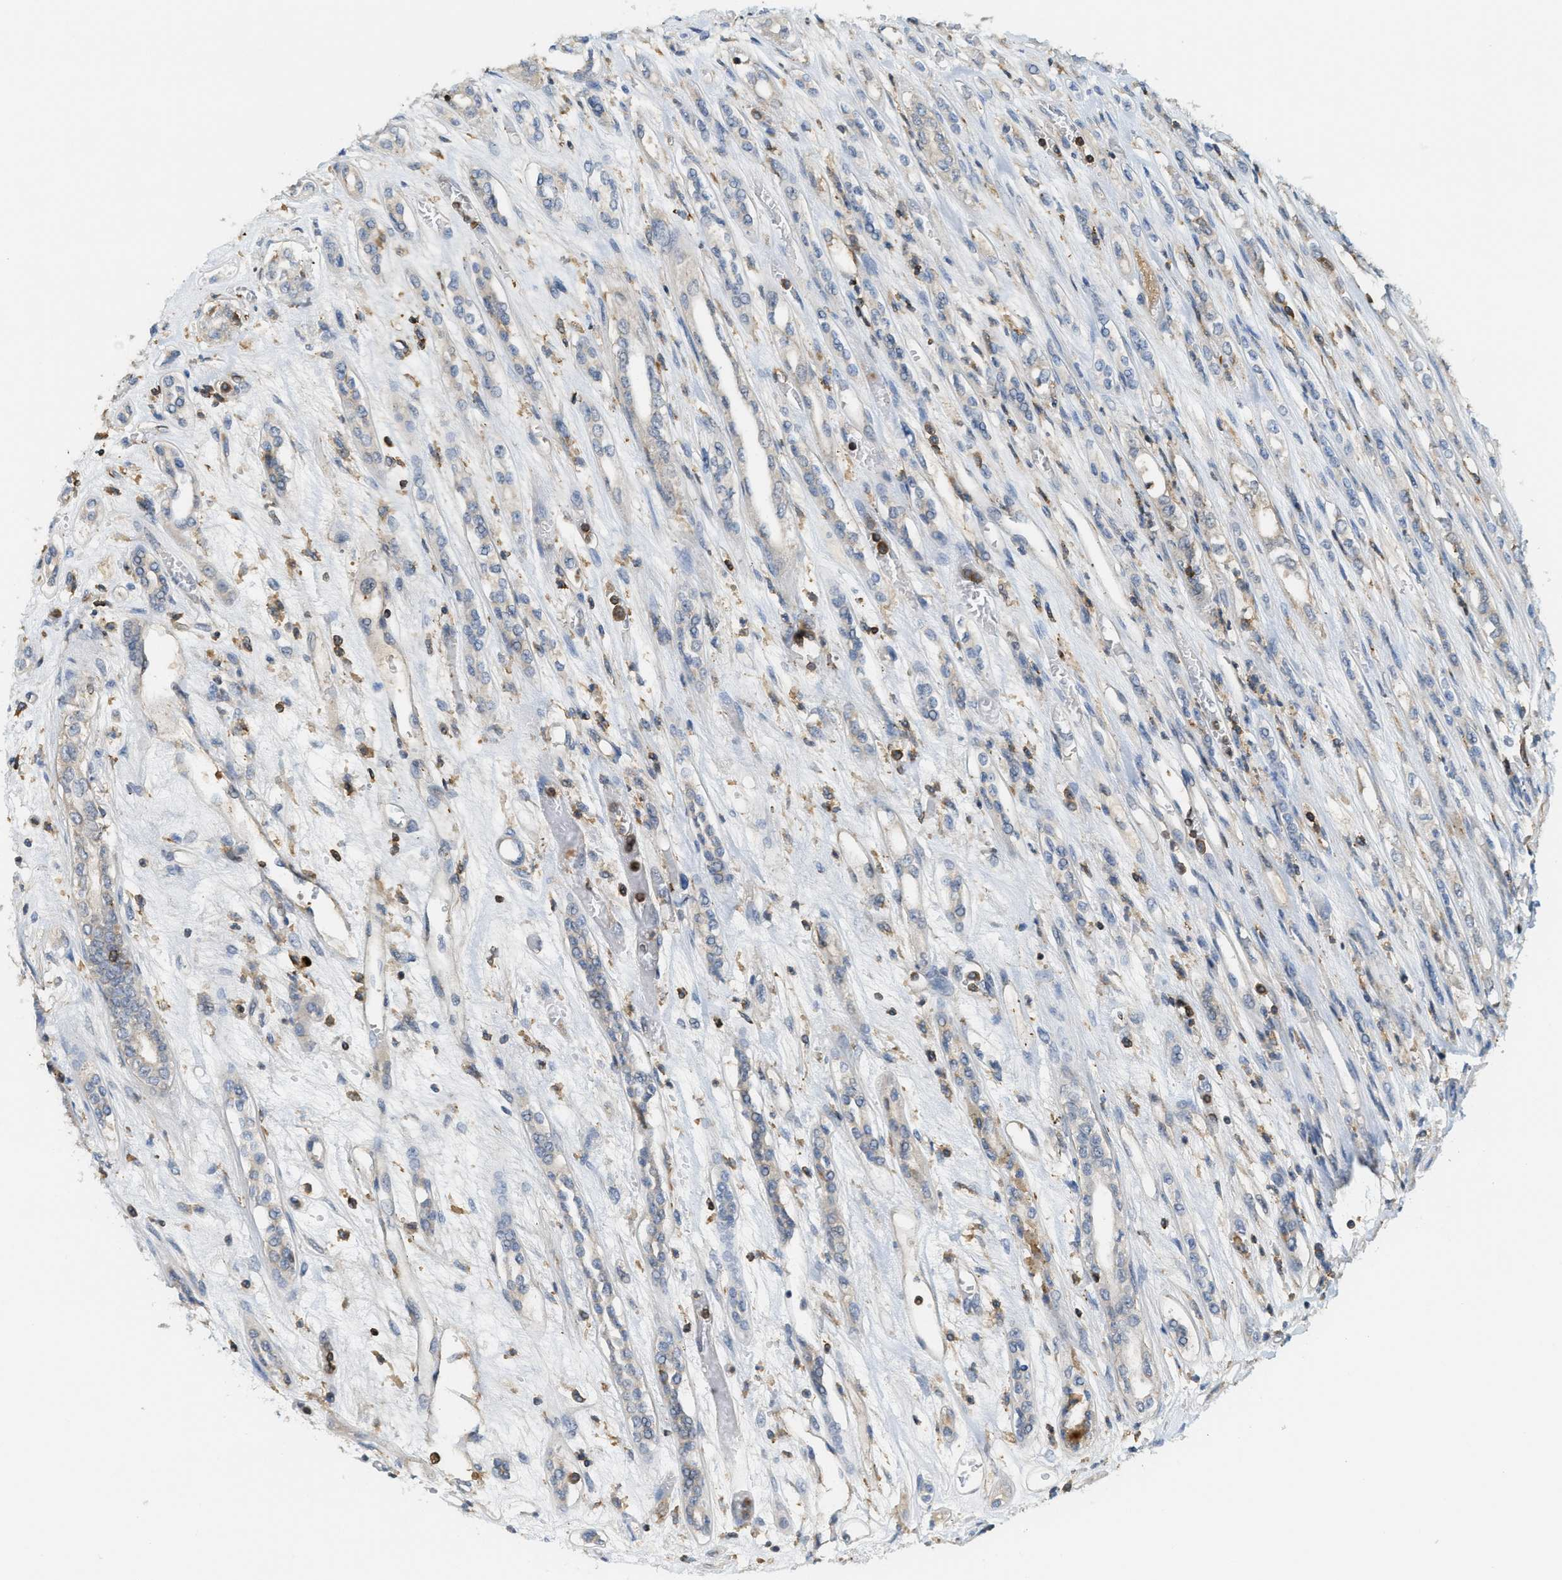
{"staining": {"intensity": "negative", "quantity": "none", "location": "none"}, "tissue": "renal cancer", "cell_type": "Tumor cells", "image_type": "cancer", "snomed": [{"axis": "morphology", "description": "Adenocarcinoma, NOS"}, {"axis": "topography", "description": "Kidney"}], "caption": "IHC micrograph of human renal adenocarcinoma stained for a protein (brown), which exhibits no staining in tumor cells. (Brightfield microscopy of DAB immunohistochemistry (IHC) at high magnification).", "gene": "GRIK2", "patient": {"sex": "female", "age": 54}}